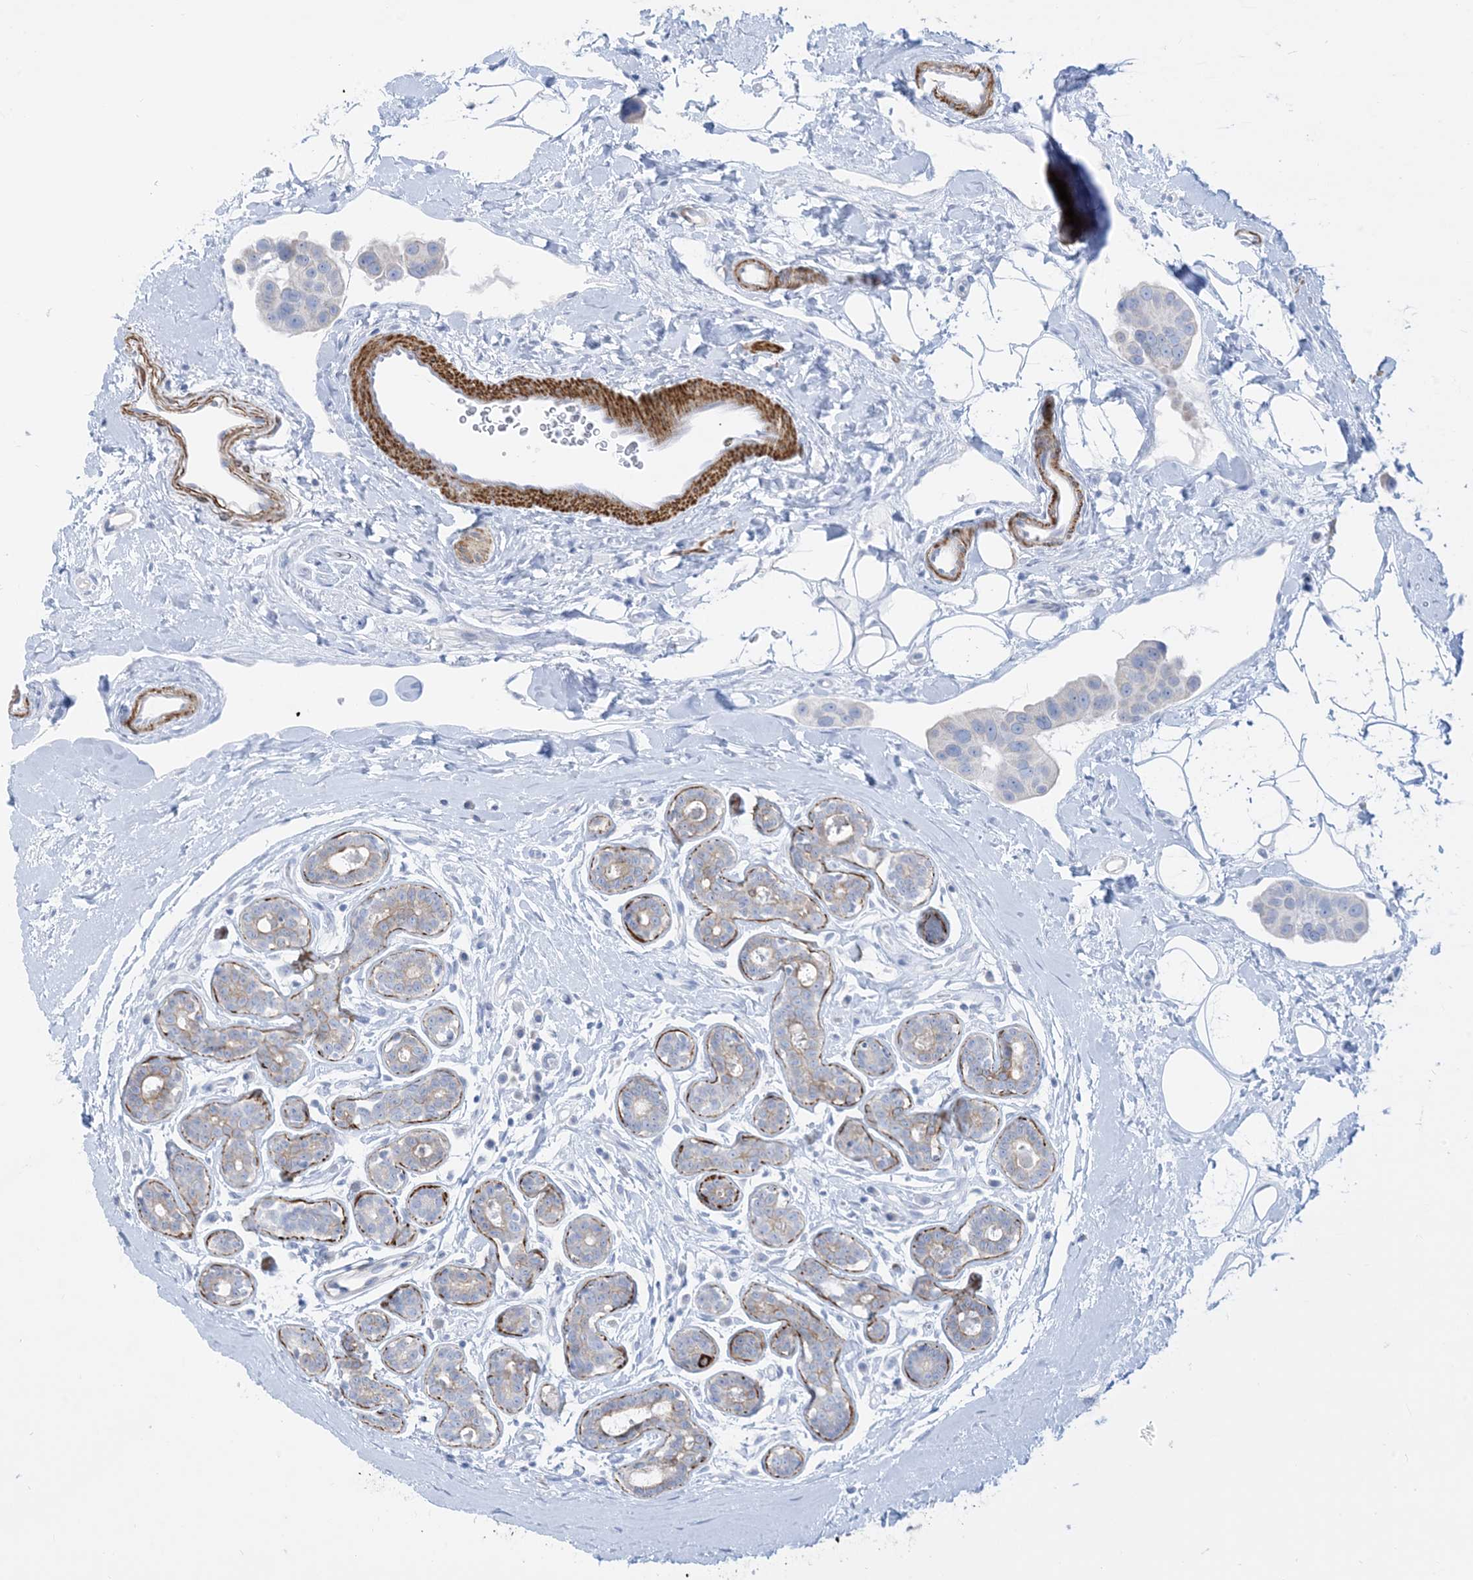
{"staining": {"intensity": "negative", "quantity": "none", "location": "none"}, "tissue": "breast cancer", "cell_type": "Tumor cells", "image_type": "cancer", "snomed": [{"axis": "morphology", "description": "Normal tissue, NOS"}, {"axis": "morphology", "description": "Duct carcinoma"}, {"axis": "topography", "description": "Breast"}], "caption": "Human breast cancer (invasive ductal carcinoma) stained for a protein using immunohistochemistry (IHC) exhibits no staining in tumor cells.", "gene": "MARS2", "patient": {"sex": "female", "age": 39}}